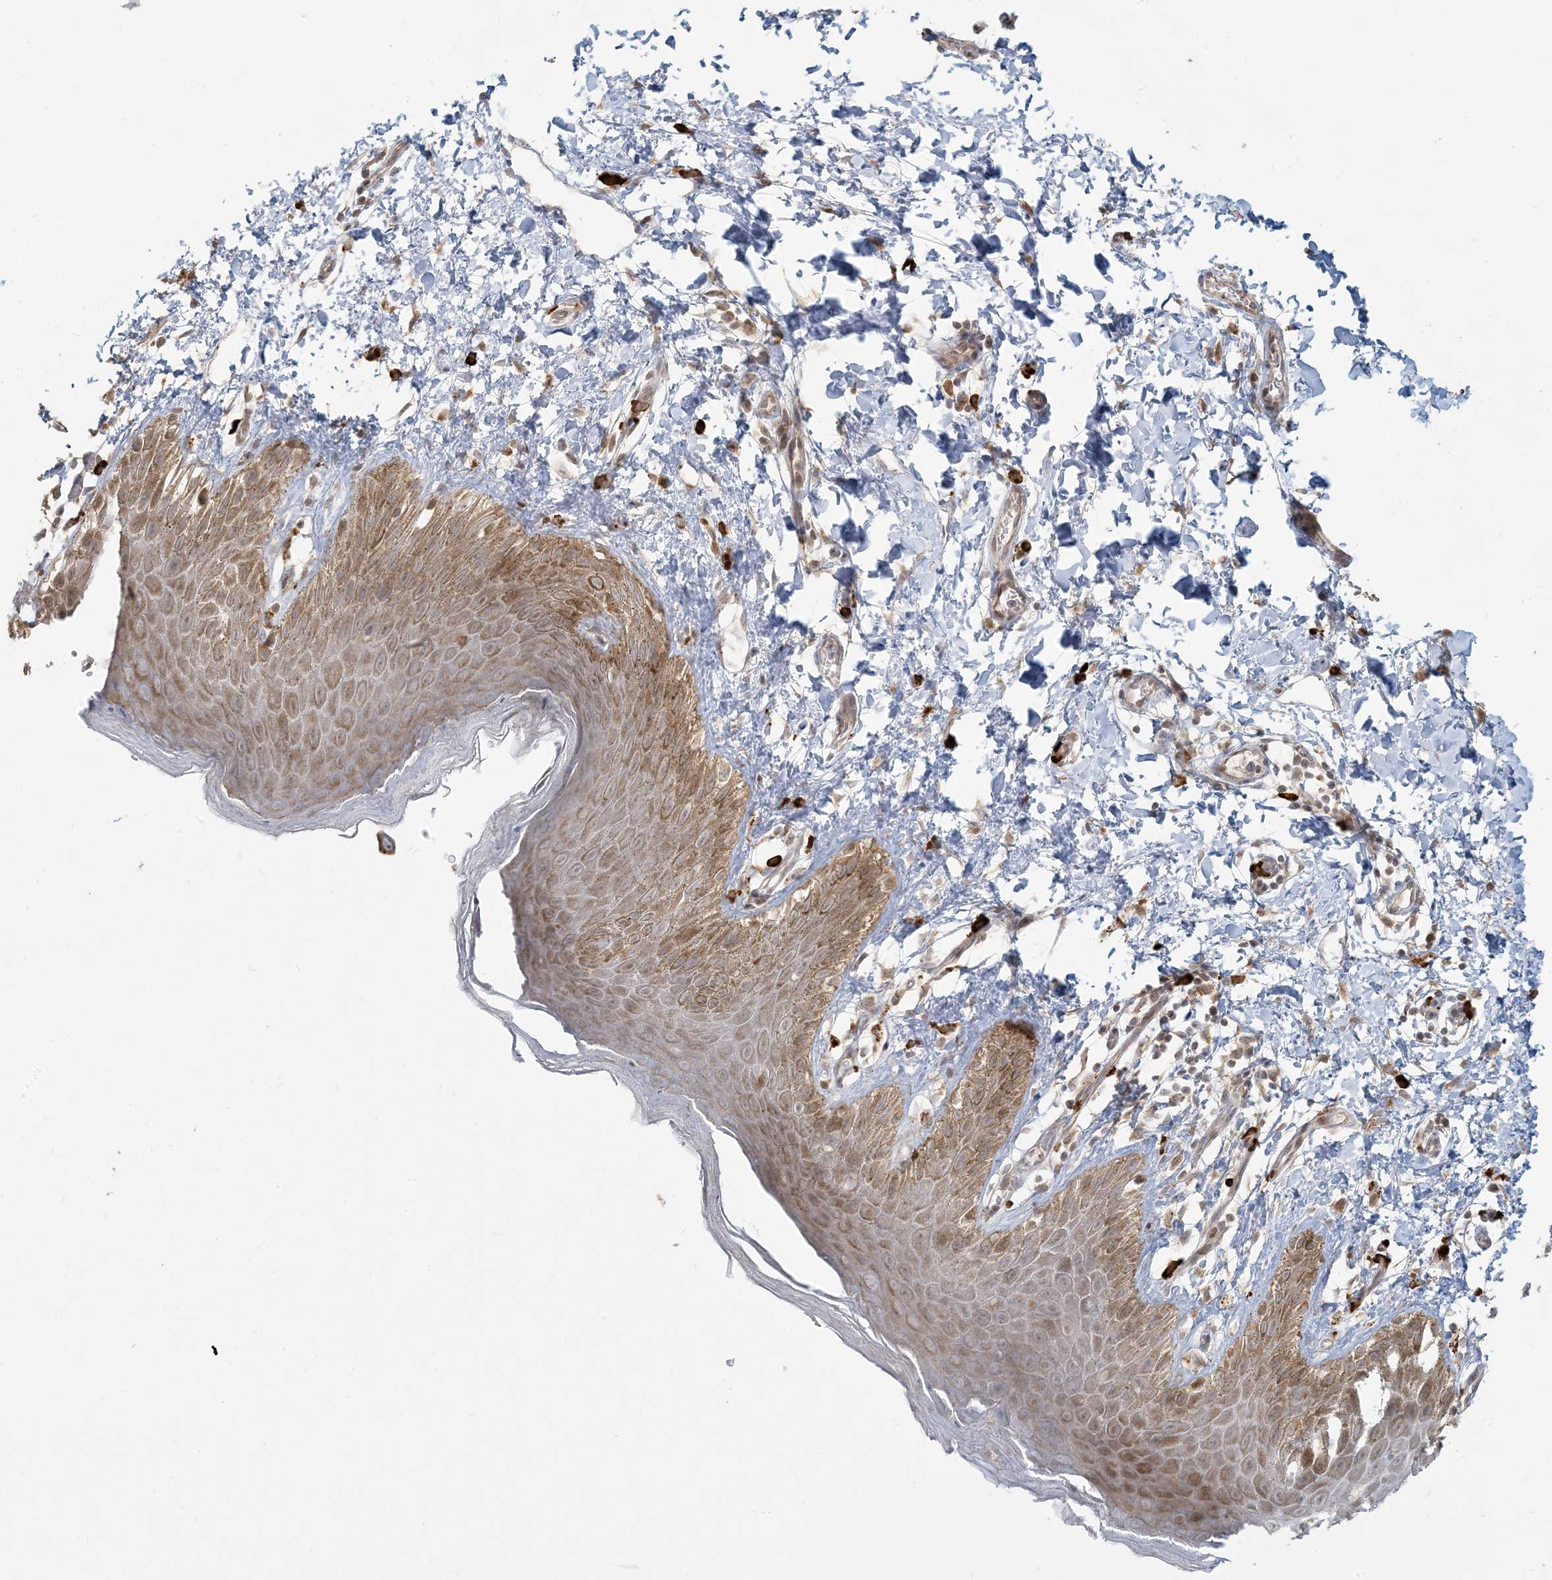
{"staining": {"intensity": "moderate", "quantity": "25%-75%", "location": "cytoplasmic/membranous"}, "tissue": "skin", "cell_type": "Epidermal cells", "image_type": "normal", "snomed": [{"axis": "morphology", "description": "Normal tissue, NOS"}, {"axis": "topography", "description": "Anal"}], "caption": "Immunohistochemical staining of benign skin demonstrates medium levels of moderate cytoplasmic/membranous positivity in approximately 25%-75% of epidermal cells. (IHC, brightfield microscopy, high magnification).", "gene": "MCAT", "patient": {"sex": "male", "age": 44}}